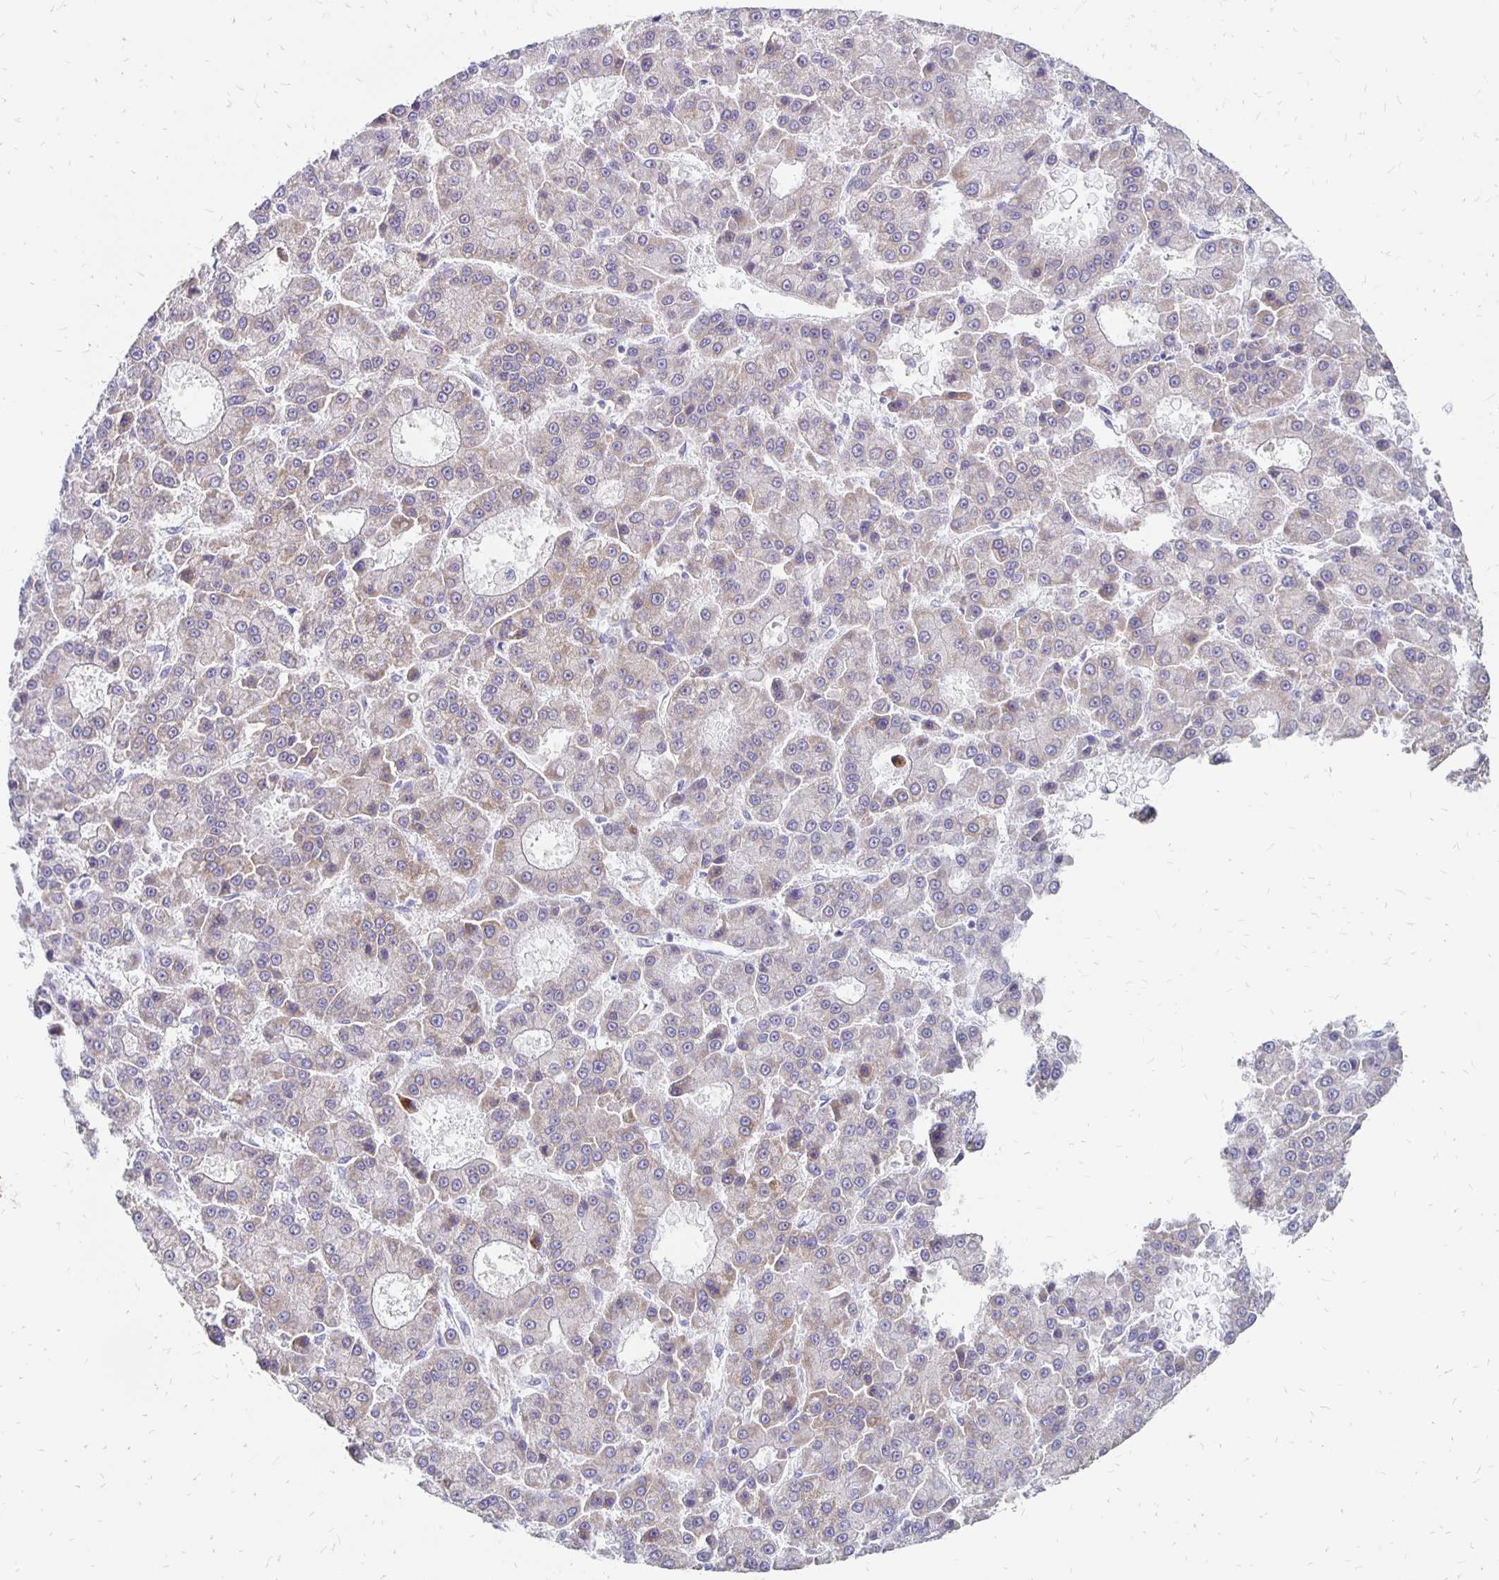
{"staining": {"intensity": "weak", "quantity": "<25%", "location": "cytoplasmic/membranous"}, "tissue": "liver cancer", "cell_type": "Tumor cells", "image_type": "cancer", "snomed": [{"axis": "morphology", "description": "Carcinoma, Hepatocellular, NOS"}, {"axis": "topography", "description": "Liver"}], "caption": "This histopathology image is of liver cancer (hepatocellular carcinoma) stained with IHC to label a protein in brown with the nuclei are counter-stained blue. There is no staining in tumor cells.", "gene": "ATOSB", "patient": {"sex": "male", "age": 70}}